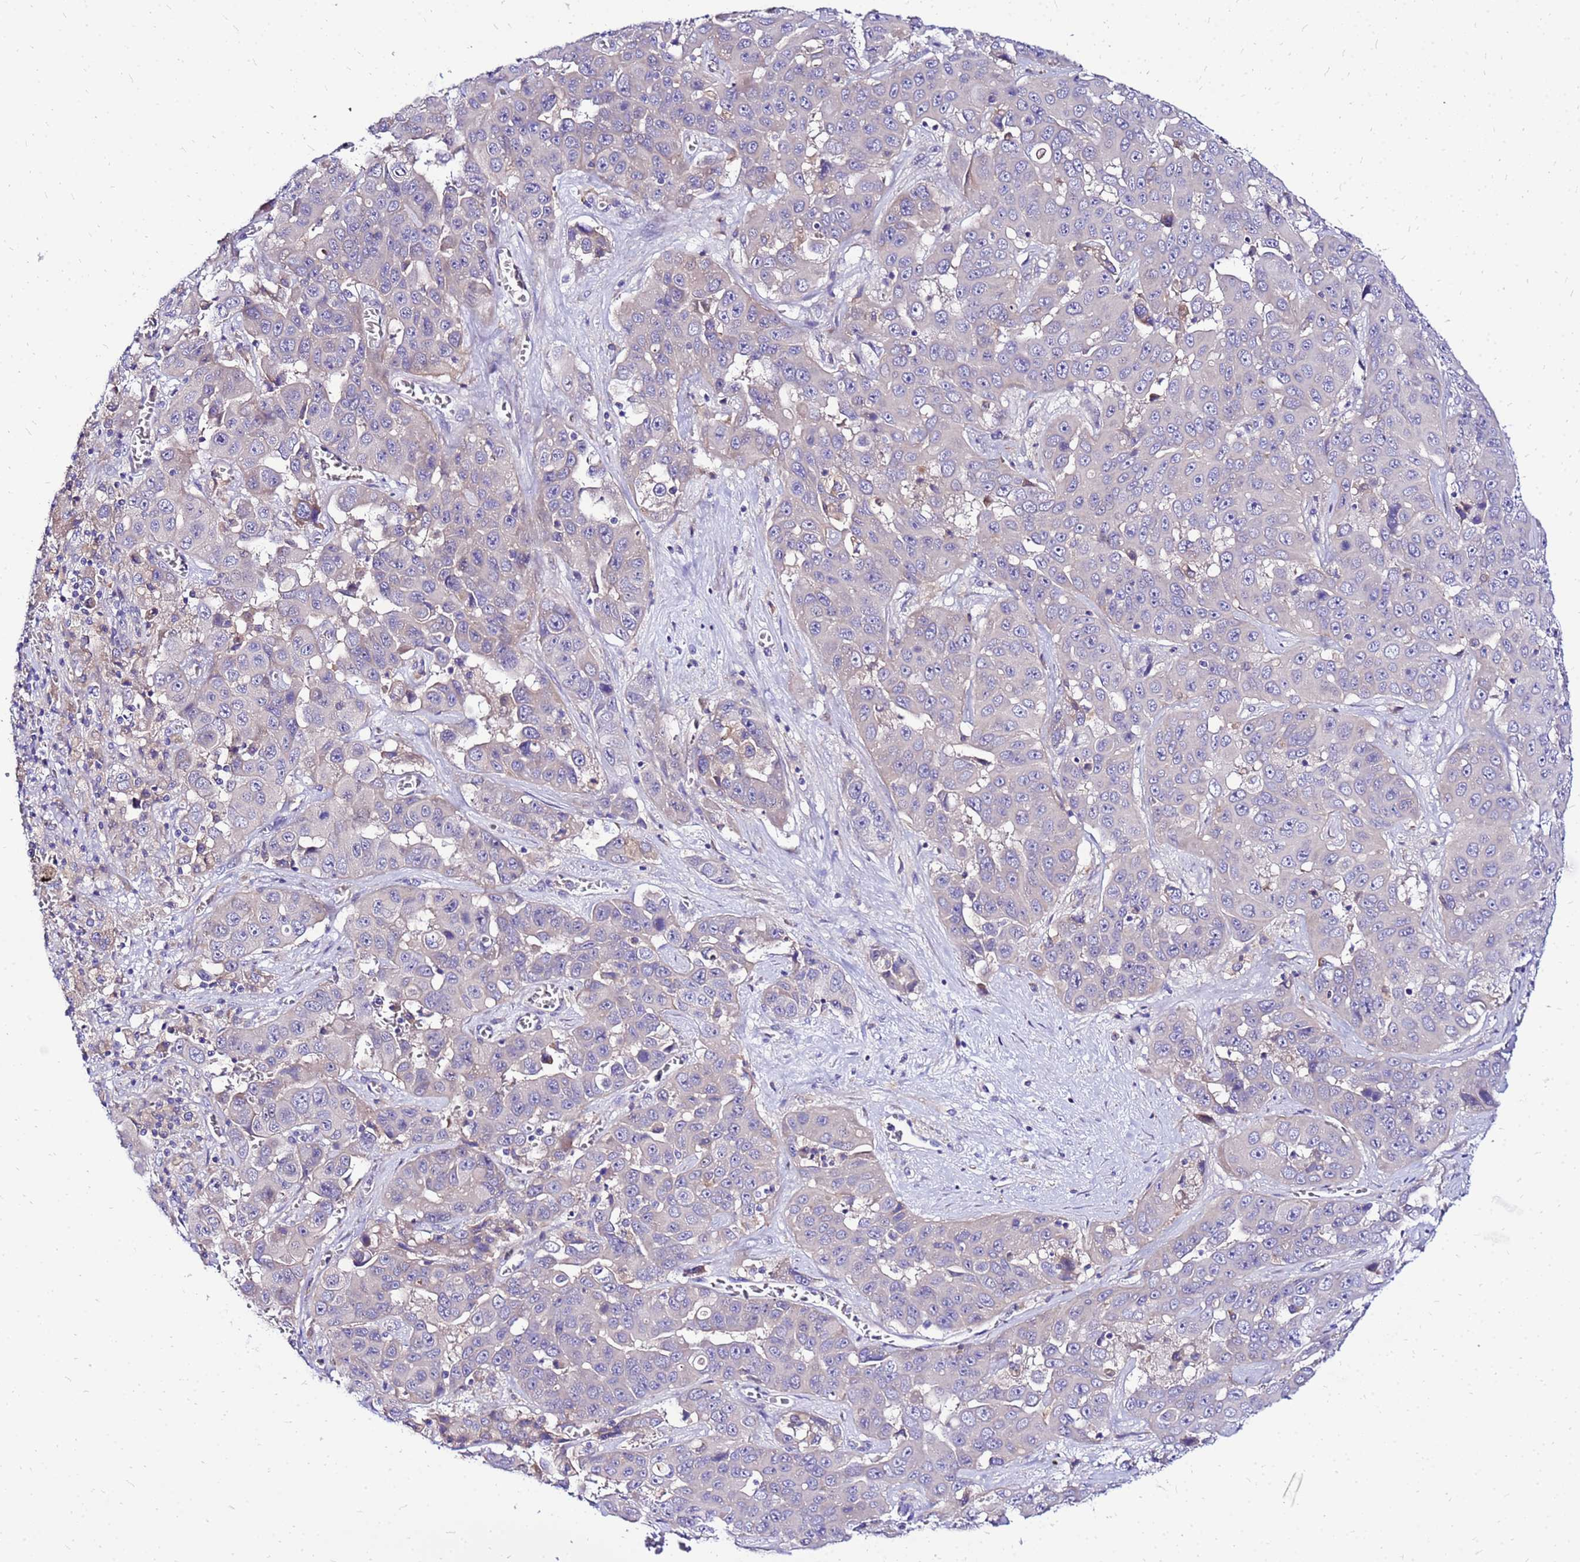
{"staining": {"intensity": "negative", "quantity": "none", "location": "none"}, "tissue": "liver cancer", "cell_type": "Tumor cells", "image_type": "cancer", "snomed": [{"axis": "morphology", "description": "Cholangiocarcinoma"}, {"axis": "topography", "description": "Liver"}], "caption": "Immunohistochemical staining of liver cancer demonstrates no significant positivity in tumor cells. (Immunohistochemistry, brightfield microscopy, high magnification).", "gene": "HERC5", "patient": {"sex": "female", "age": 52}}